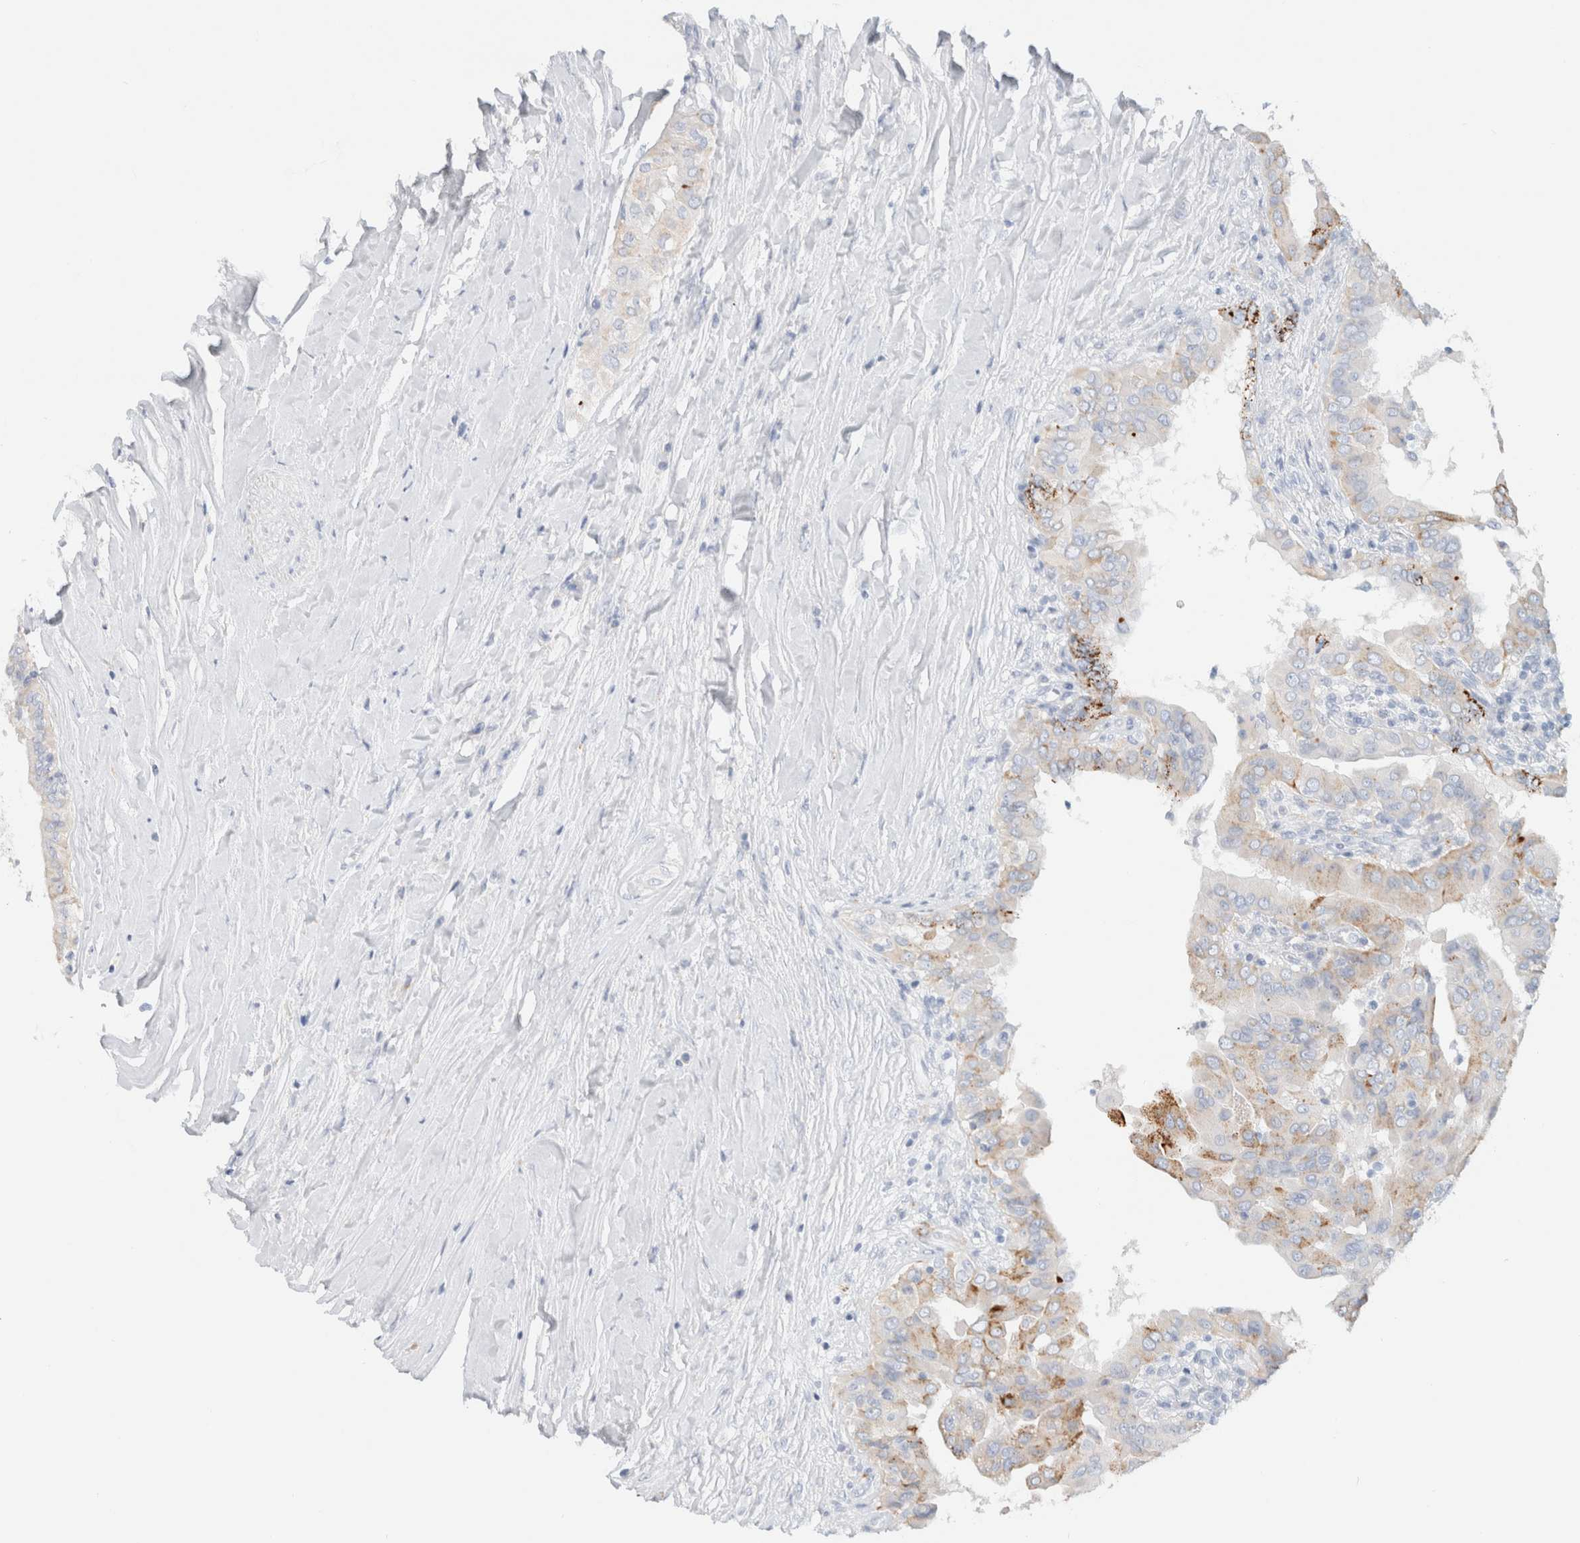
{"staining": {"intensity": "moderate", "quantity": "25%-75%", "location": "cytoplasmic/membranous"}, "tissue": "thyroid cancer", "cell_type": "Tumor cells", "image_type": "cancer", "snomed": [{"axis": "morphology", "description": "Papillary adenocarcinoma, NOS"}, {"axis": "topography", "description": "Thyroid gland"}], "caption": "A brown stain highlights moderate cytoplasmic/membranous expression of a protein in papillary adenocarcinoma (thyroid) tumor cells.", "gene": "CPQ", "patient": {"sex": "male", "age": 33}}